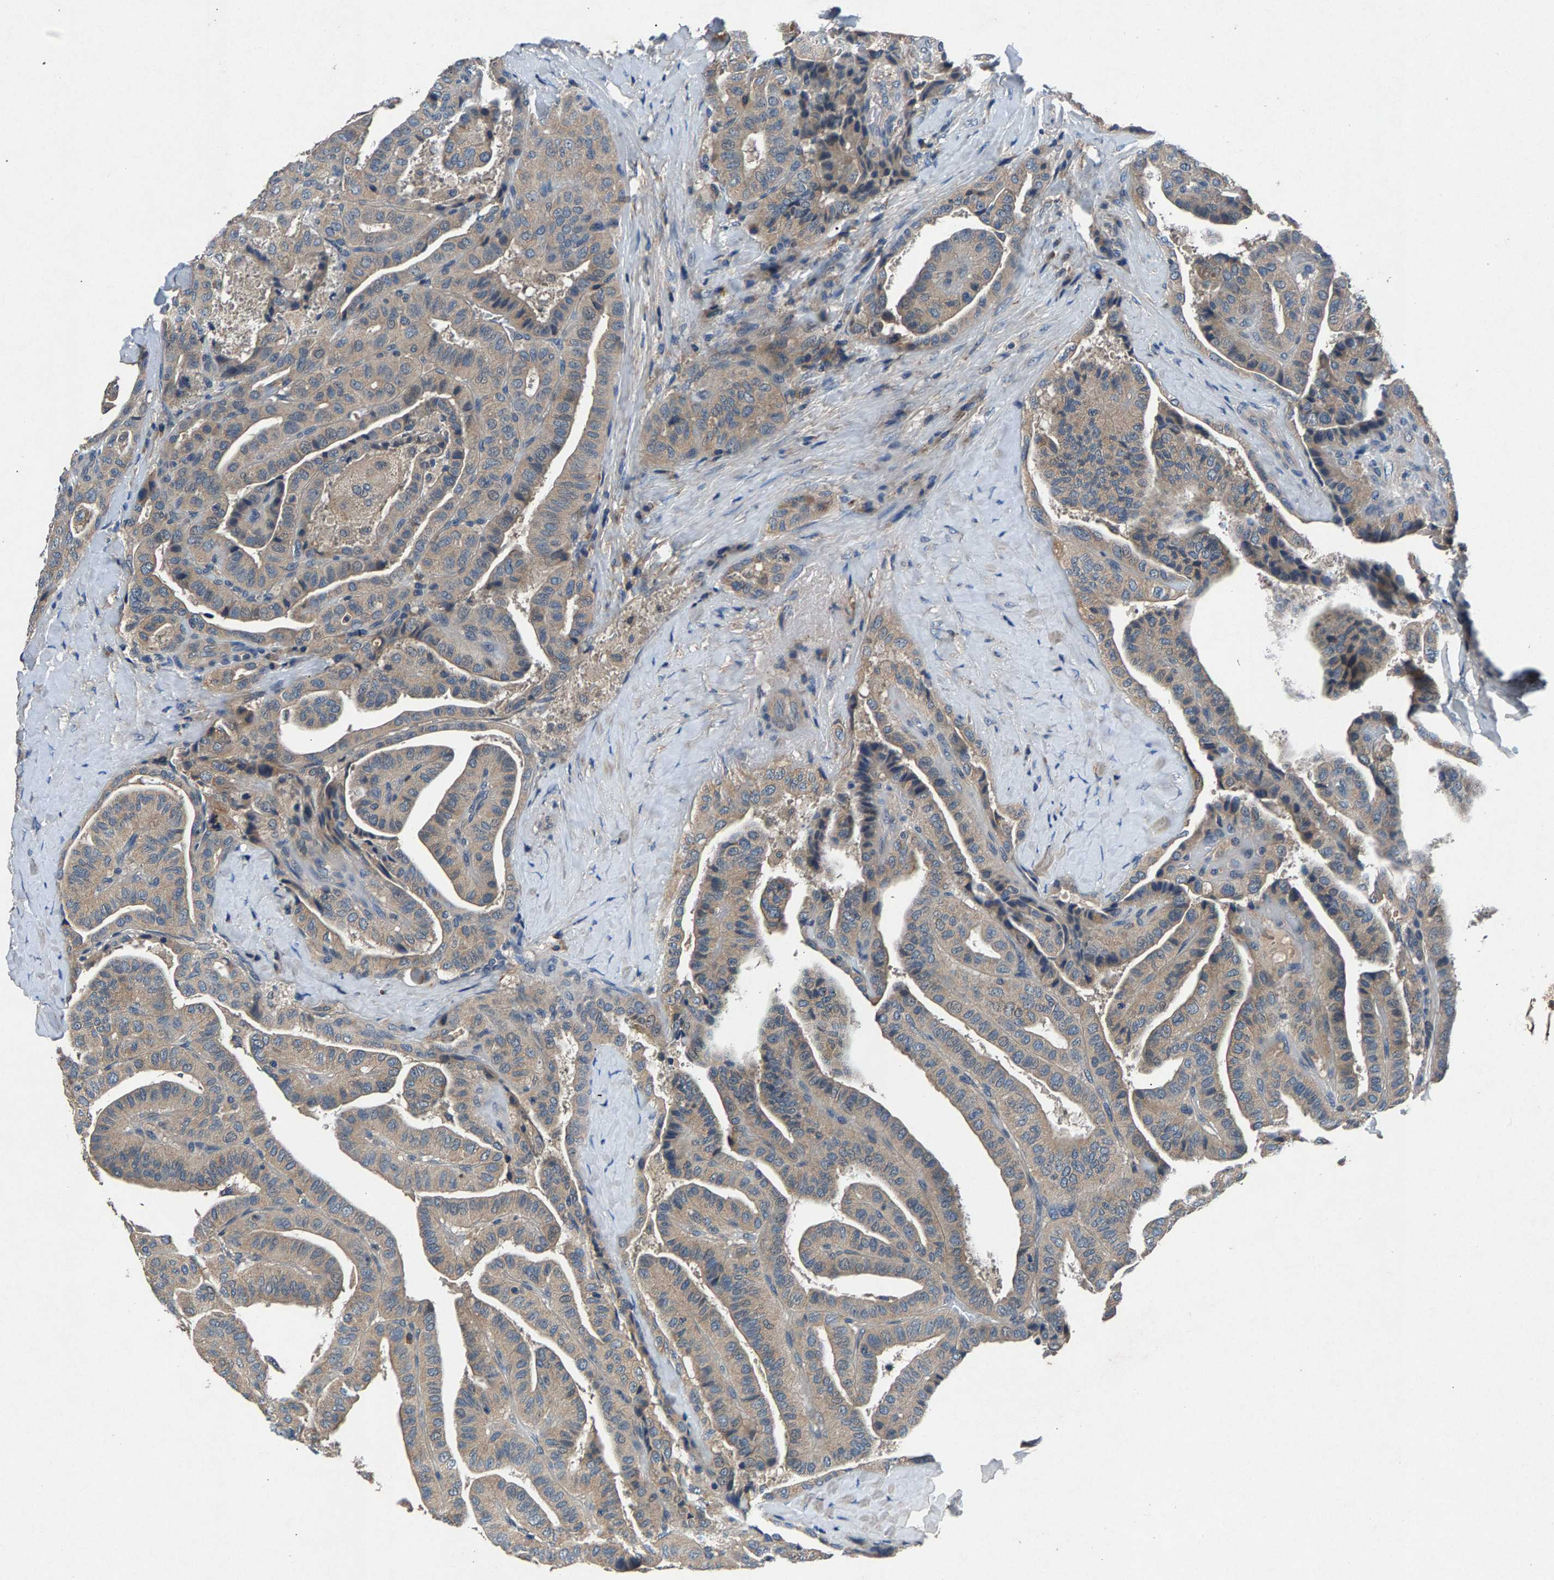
{"staining": {"intensity": "weak", "quantity": "25%-75%", "location": "cytoplasmic/membranous"}, "tissue": "thyroid cancer", "cell_type": "Tumor cells", "image_type": "cancer", "snomed": [{"axis": "morphology", "description": "Papillary adenocarcinoma, NOS"}, {"axis": "topography", "description": "Thyroid gland"}], "caption": "A high-resolution image shows immunohistochemistry (IHC) staining of thyroid cancer (papillary adenocarcinoma), which displays weak cytoplasmic/membranous staining in approximately 25%-75% of tumor cells.", "gene": "PRXL2C", "patient": {"sex": "male", "age": 77}}